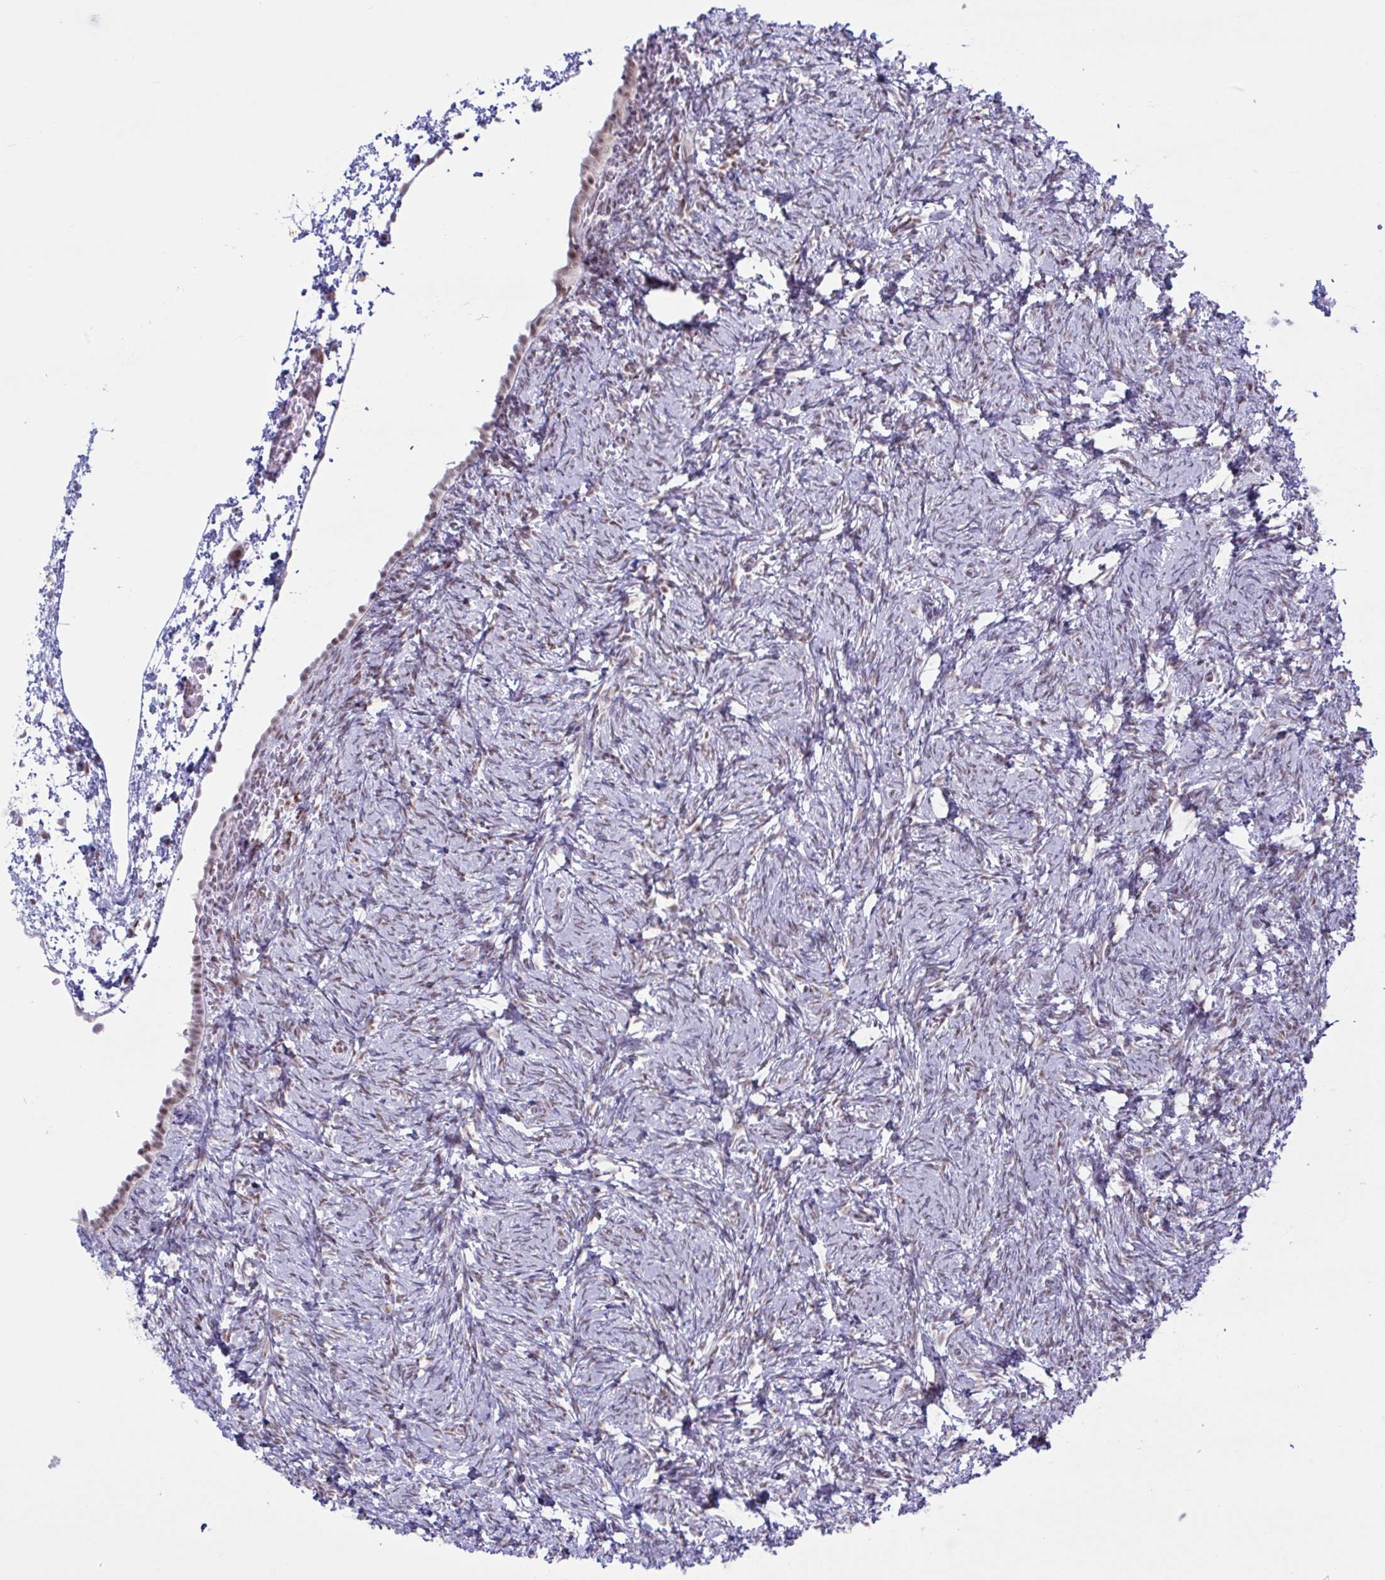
{"staining": {"intensity": "moderate", "quantity": ">75%", "location": "nuclear"}, "tissue": "ovary", "cell_type": "Follicle cells", "image_type": "normal", "snomed": [{"axis": "morphology", "description": "Normal tissue, NOS"}, {"axis": "topography", "description": "Ovary"}], "caption": "Follicle cells exhibit moderate nuclear expression in approximately >75% of cells in unremarkable ovary. The protein is stained brown, and the nuclei are stained in blue (DAB IHC with brightfield microscopy, high magnification).", "gene": "PPP1R10", "patient": {"sex": "female", "age": 41}}